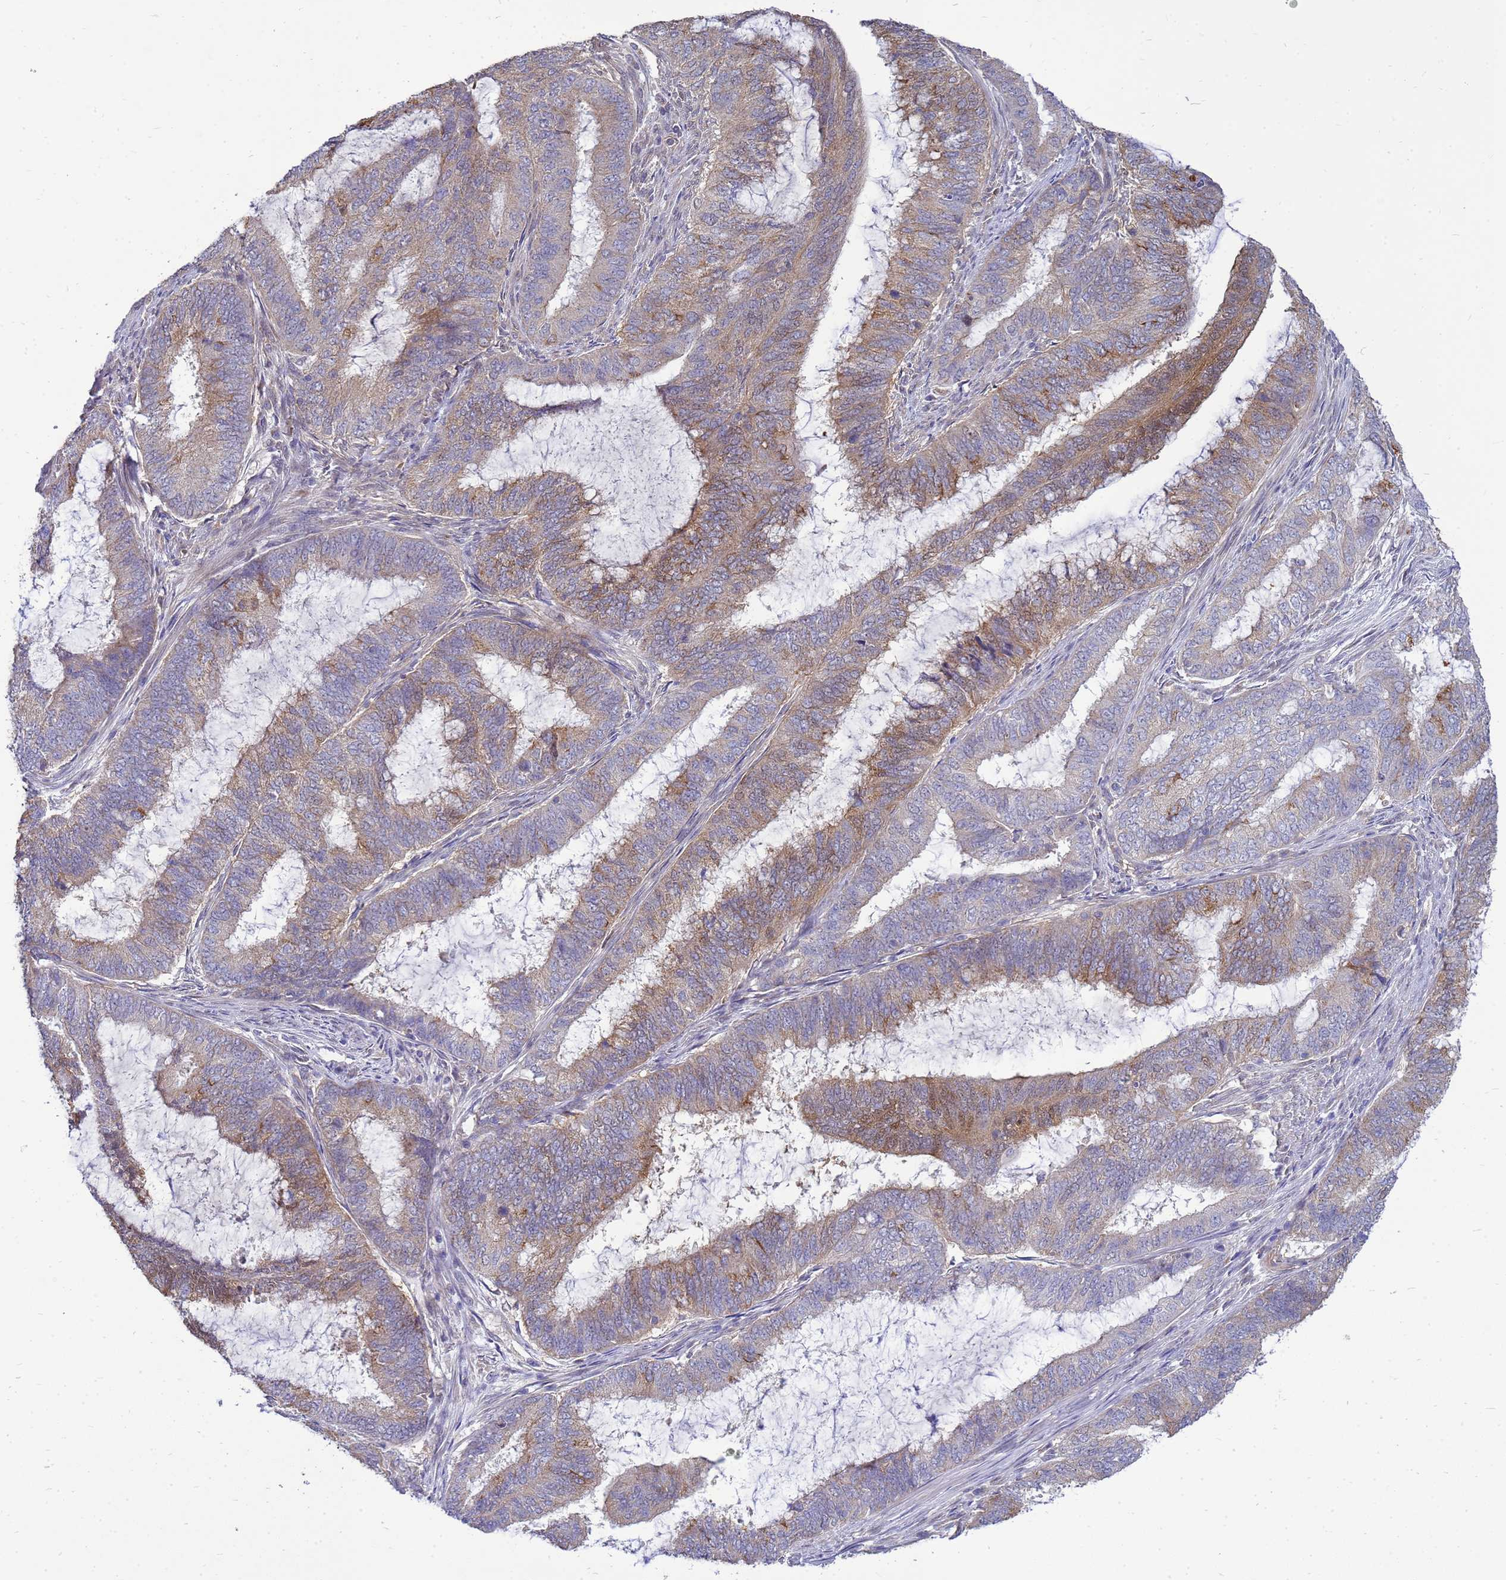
{"staining": {"intensity": "moderate", "quantity": "<25%", "location": "cytoplasmic/membranous,nuclear"}, "tissue": "endometrial cancer", "cell_type": "Tumor cells", "image_type": "cancer", "snomed": [{"axis": "morphology", "description": "Adenocarcinoma, NOS"}, {"axis": "topography", "description": "Endometrium"}], "caption": "Approximately <25% of tumor cells in human adenocarcinoma (endometrial) demonstrate moderate cytoplasmic/membranous and nuclear protein expression as visualized by brown immunohistochemical staining.", "gene": "EIF4EBP3", "patient": {"sex": "female", "age": 51}}